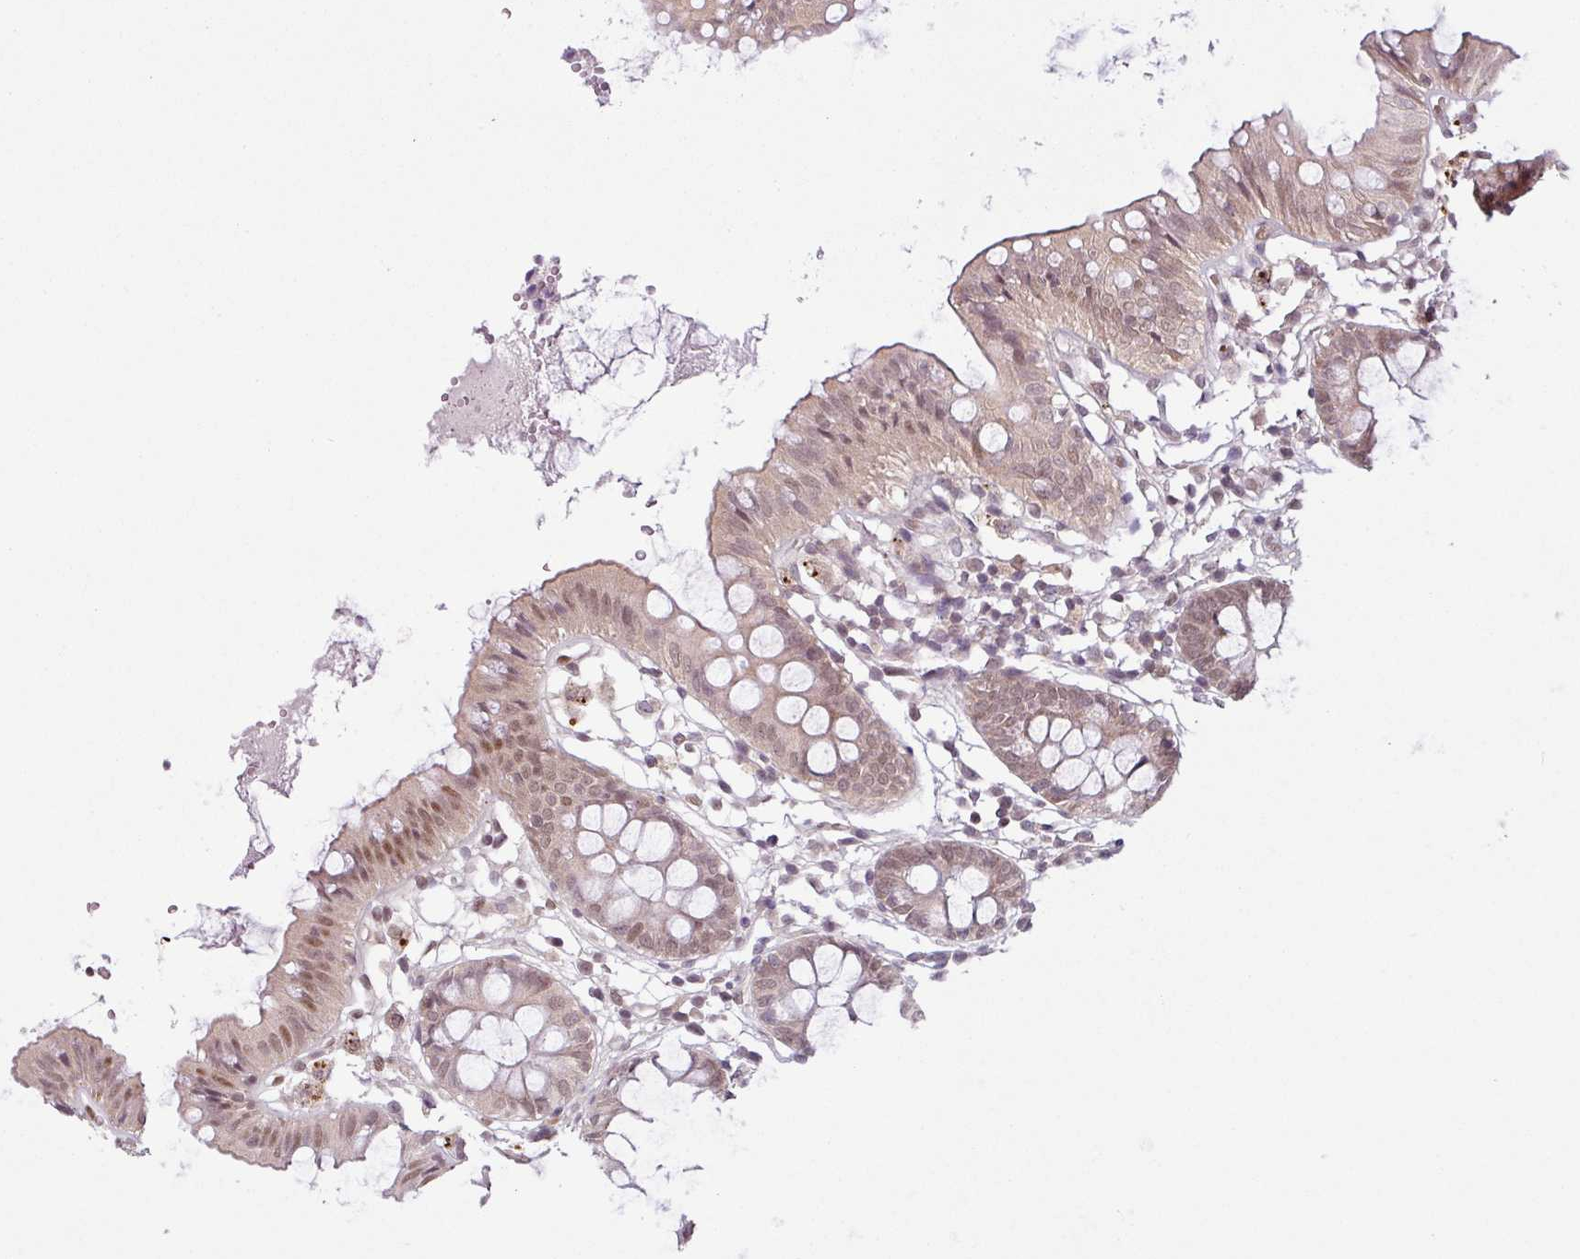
{"staining": {"intensity": "weak", "quantity": ">75%", "location": "nuclear"}, "tissue": "colon", "cell_type": "Endothelial cells", "image_type": "normal", "snomed": [{"axis": "morphology", "description": "Normal tissue, NOS"}, {"axis": "topography", "description": "Colon"}], "caption": "Colon stained with DAB (3,3'-diaminobenzidine) immunohistochemistry (IHC) reveals low levels of weak nuclear expression in about >75% of endothelial cells.", "gene": "DERPC", "patient": {"sex": "female", "age": 84}}